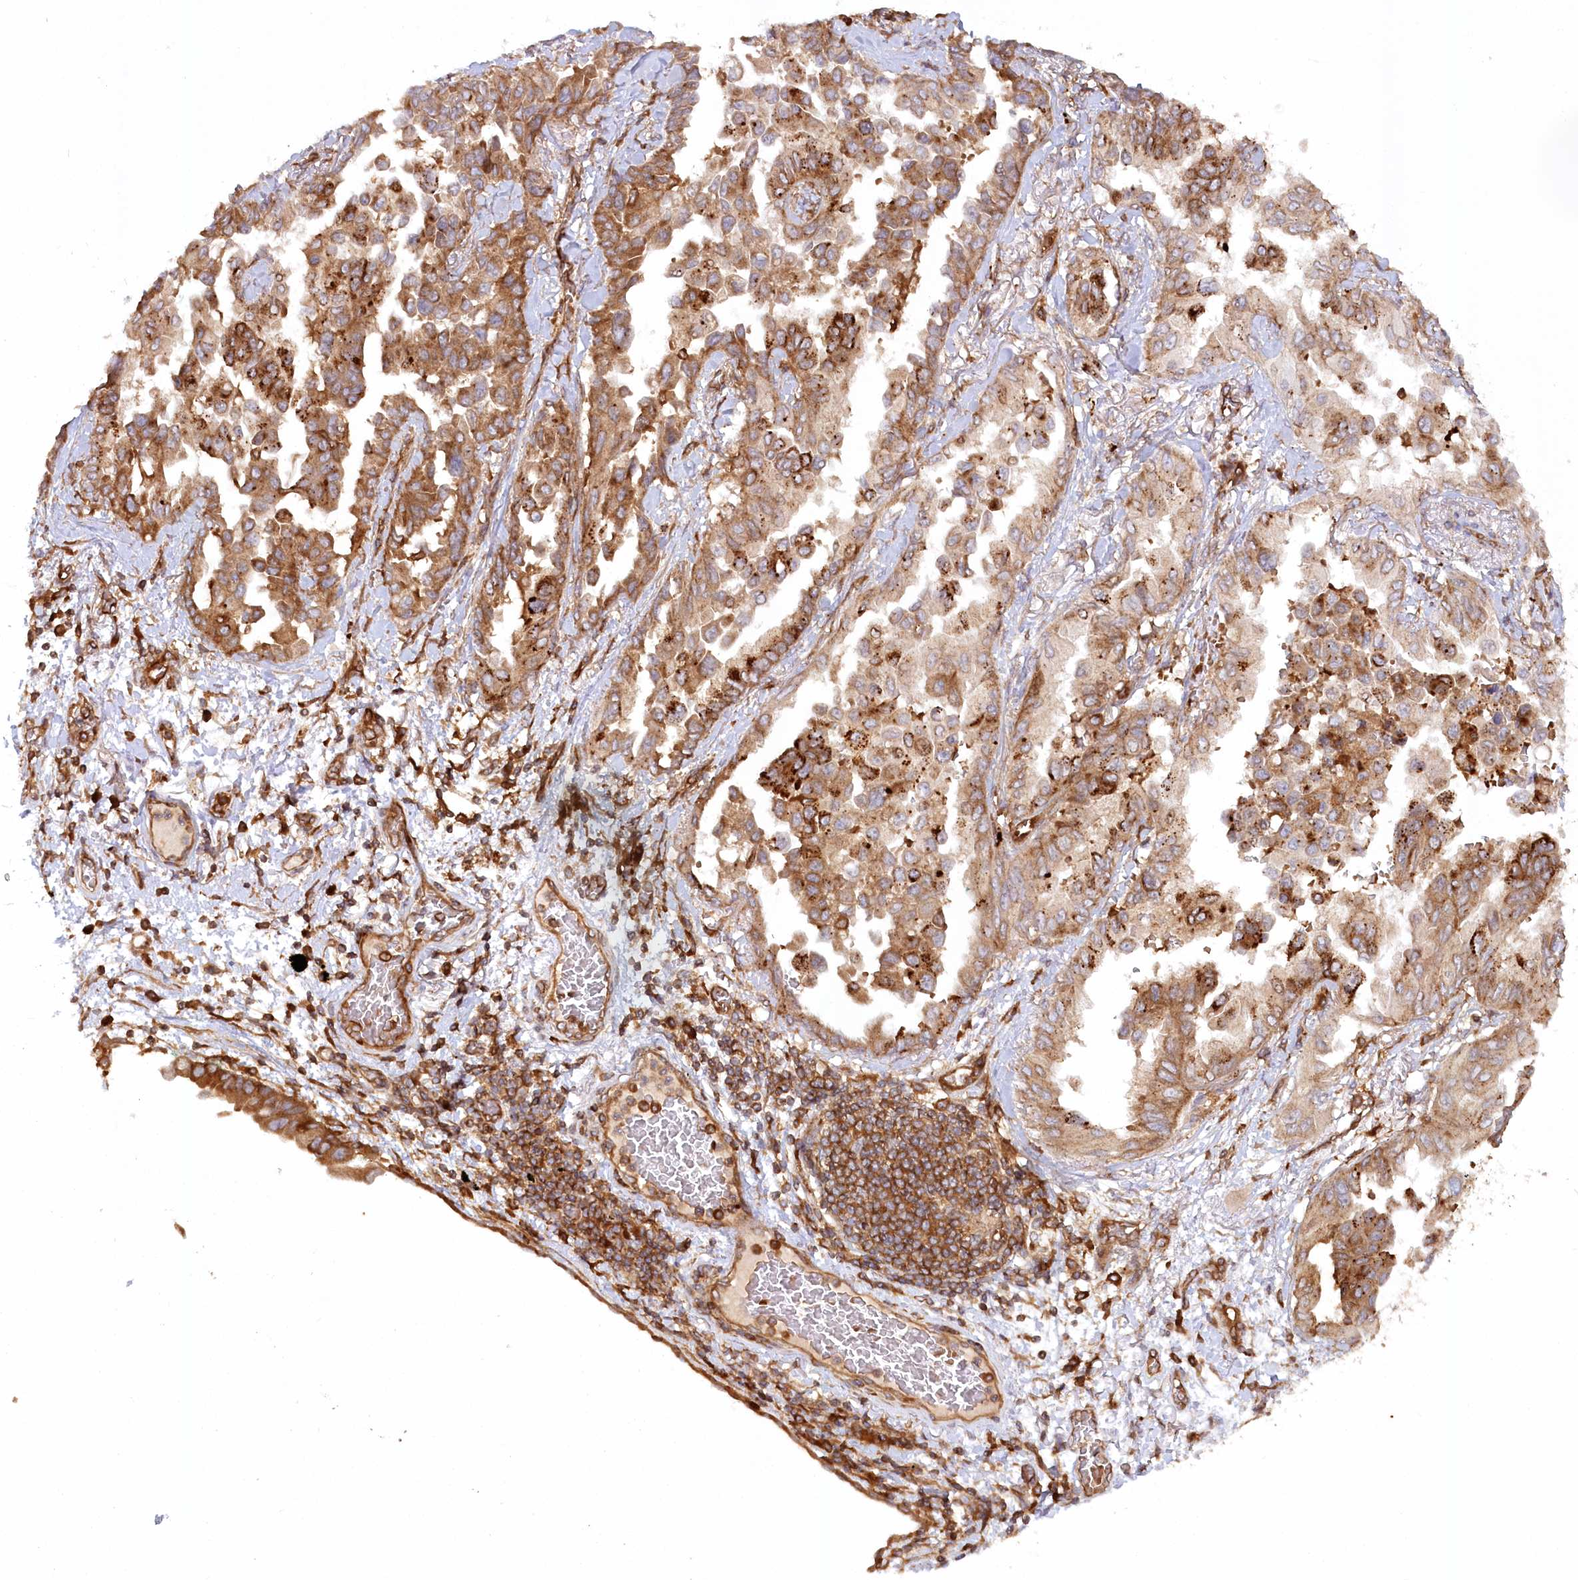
{"staining": {"intensity": "strong", "quantity": ">75%", "location": "cytoplasmic/membranous"}, "tissue": "lung cancer", "cell_type": "Tumor cells", "image_type": "cancer", "snomed": [{"axis": "morphology", "description": "Adenocarcinoma, NOS"}, {"axis": "topography", "description": "Lung"}], "caption": "High-power microscopy captured an immunohistochemistry histopathology image of lung cancer (adenocarcinoma), revealing strong cytoplasmic/membranous positivity in approximately >75% of tumor cells.", "gene": "PAIP2", "patient": {"sex": "female", "age": 67}}